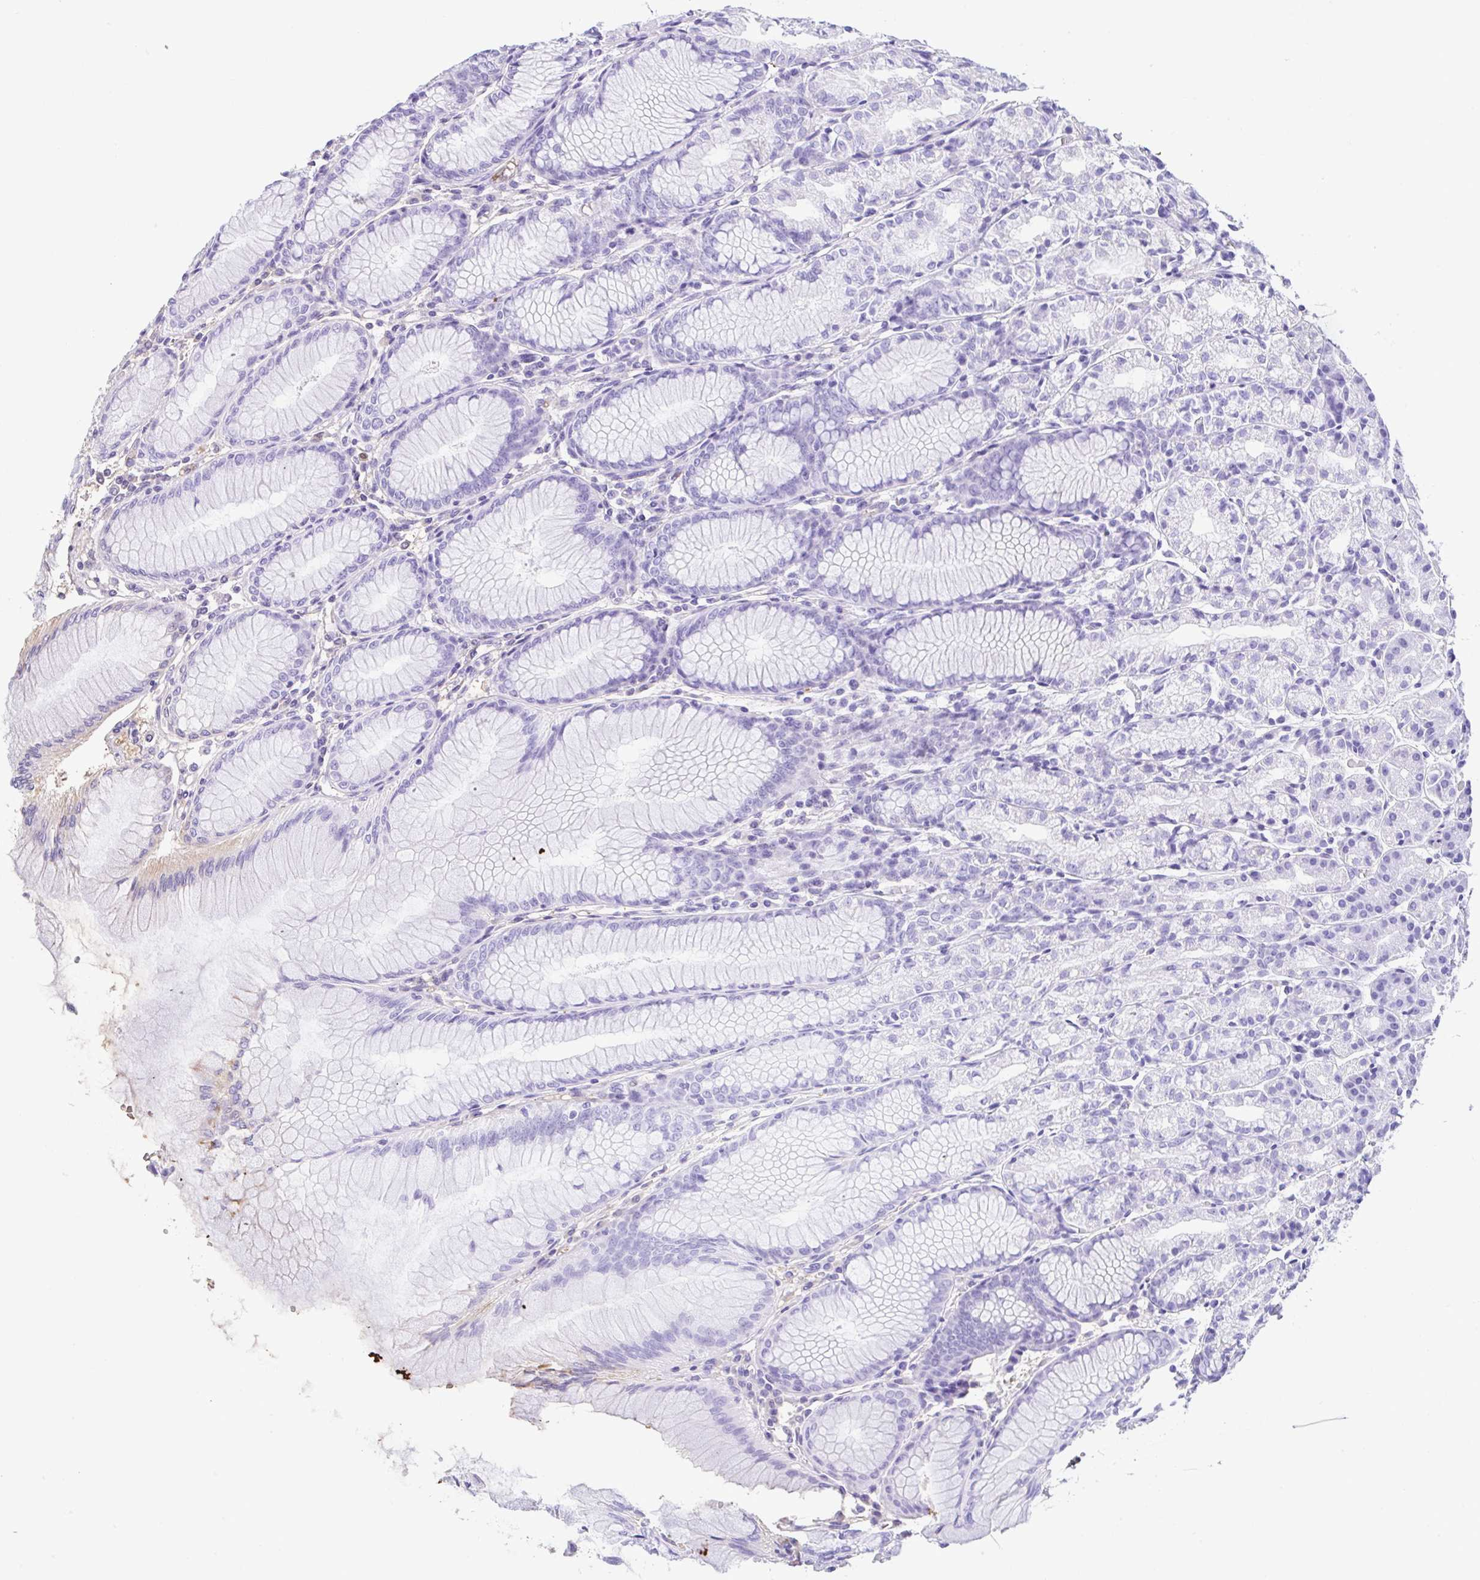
{"staining": {"intensity": "negative", "quantity": "none", "location": "none"}, "tissue": "stomach", "cell_type": "Glandular cells", "image_type": "normal", "snomed": [{"axis": "morphology", "description": "Normal tissue, NOS"}, {"axis": "topography", "description": "Stomach"}], "caption": "Immunohistochemistry (IHC) of unremarkable stomach displays no staining in glandular cells.", "gene": "HOXC12", "patient": {"sex": "female", "age": 57}}